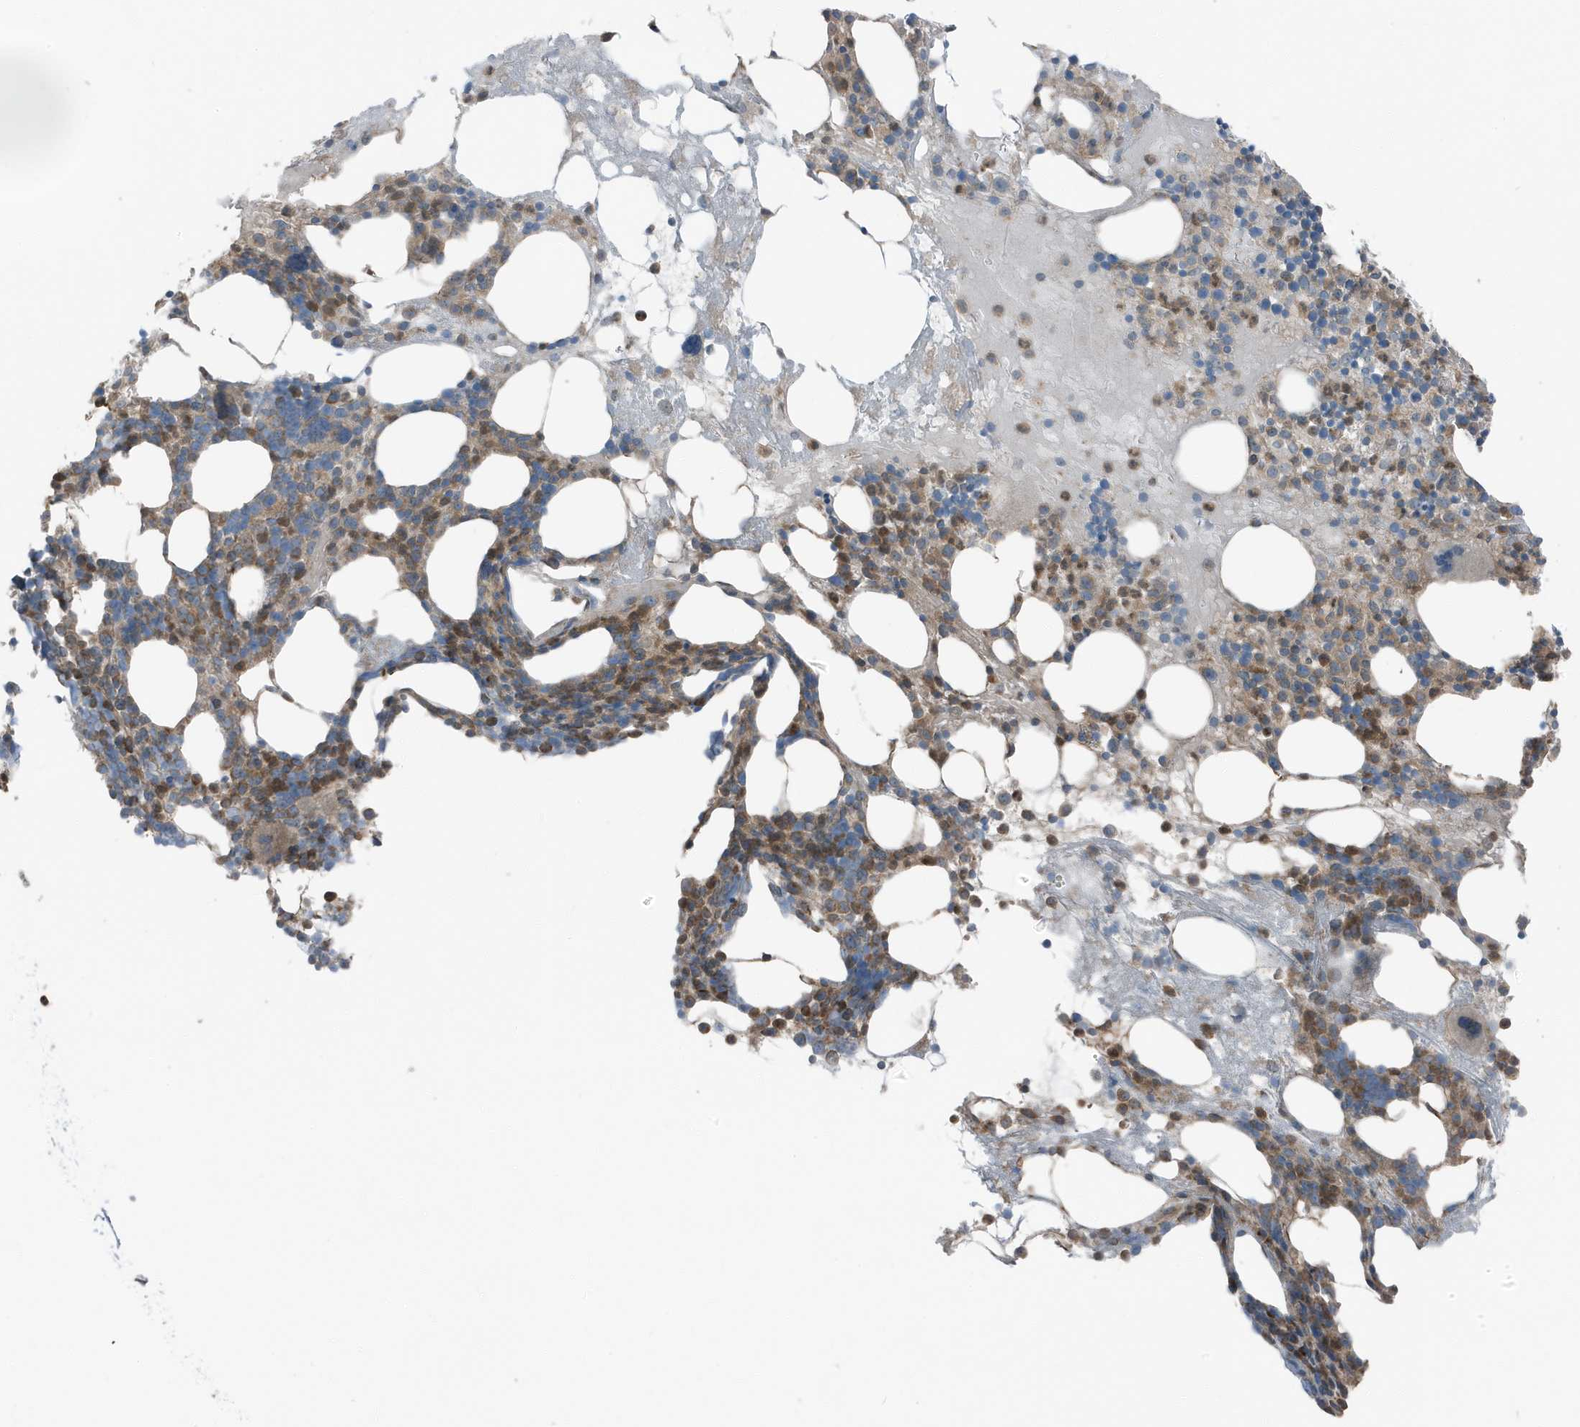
{"staining": {"intensity": "moderate", "quantity": ">75%", "location": "cytoplasmic/membranous"}, "tissue": "bone marrow", "cell_type": "Hematopoietic cells", "image_type": "normal", "snomed": [{"axis": "morphology", "description": "Normal tissue, NOS"}, {"axis": "morphology", "description": "Inflammation, NOS"}, {"axis": "topography", "description": "Bone marrow"}], "caption": "Moderate cytoplasmic/membranous expression is identified in about >75% of hematopoietic cells in benign bone marrow. The staining was performed using DAB (3,3'-diaminobenzidine) to visualize the protein expression in brown, while the nuclei were stained in blue with hematoxylin (Magnification: 20x).", "gene": "AZI2", "patient": {"sex": "female", "age": 77}}